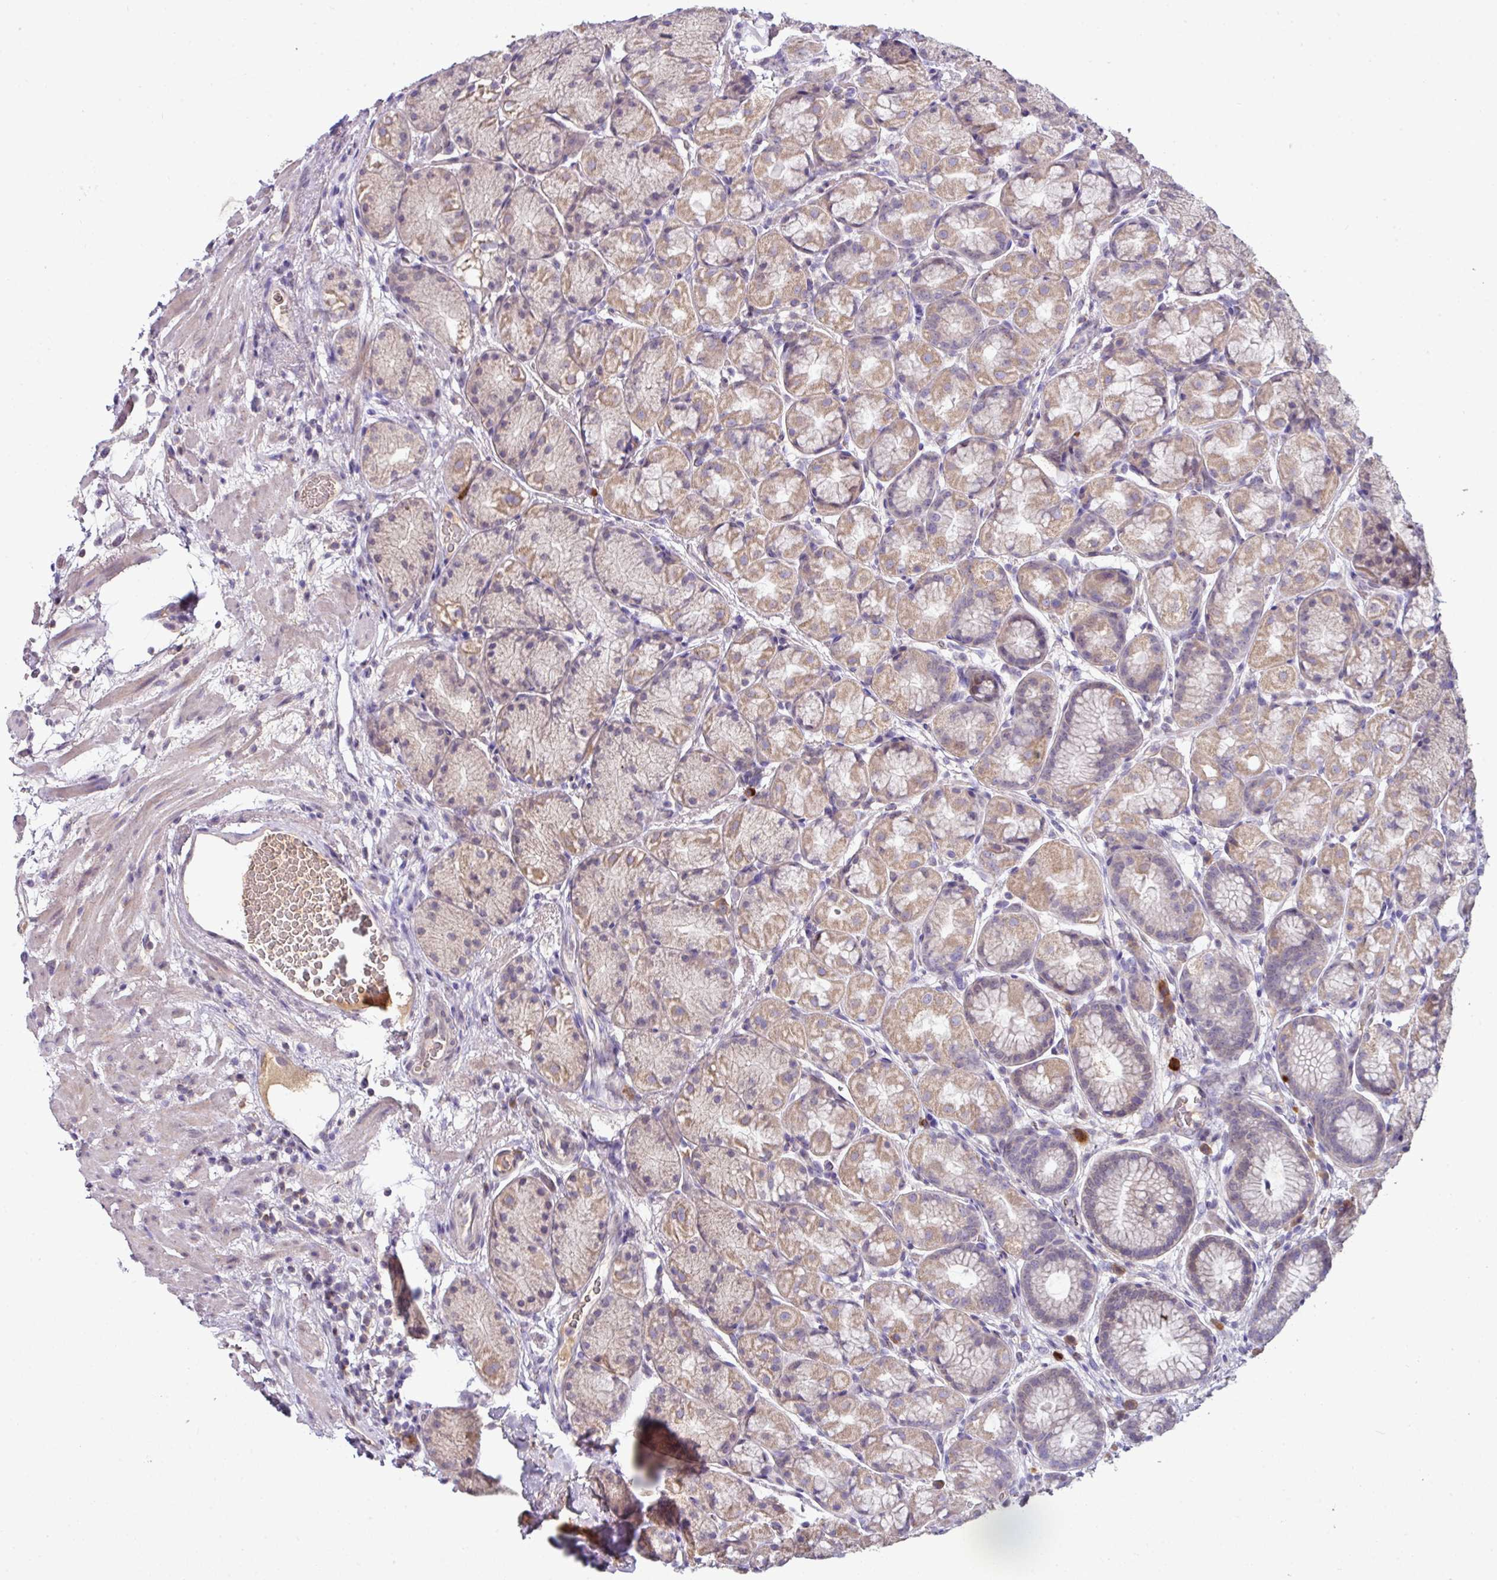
{"staining": {"intensity": "weak", "quantity": "25%-75%", "location": "cytoplasmic/membranous"}, "tissue": "stomach", "cell_type": "Glandular cells", "image_type": "normal", "snomed": [{"axis": "morphology", "description": "Normal tissue, NOS"}, {"axis": "topography", "description": "Stomach"}], "caption": "An image of human stomach stained for a protein displays weak cytoplasmic/membranous brown staining in glandular cells. The staining was performed using DAB to visualize the protein expression in brown, while the nuclei were stained in blue with hematoxylin (Magnification: 20x).", "gene": "SLAMF6", "patient": {"sex": "male", "age": 63}}